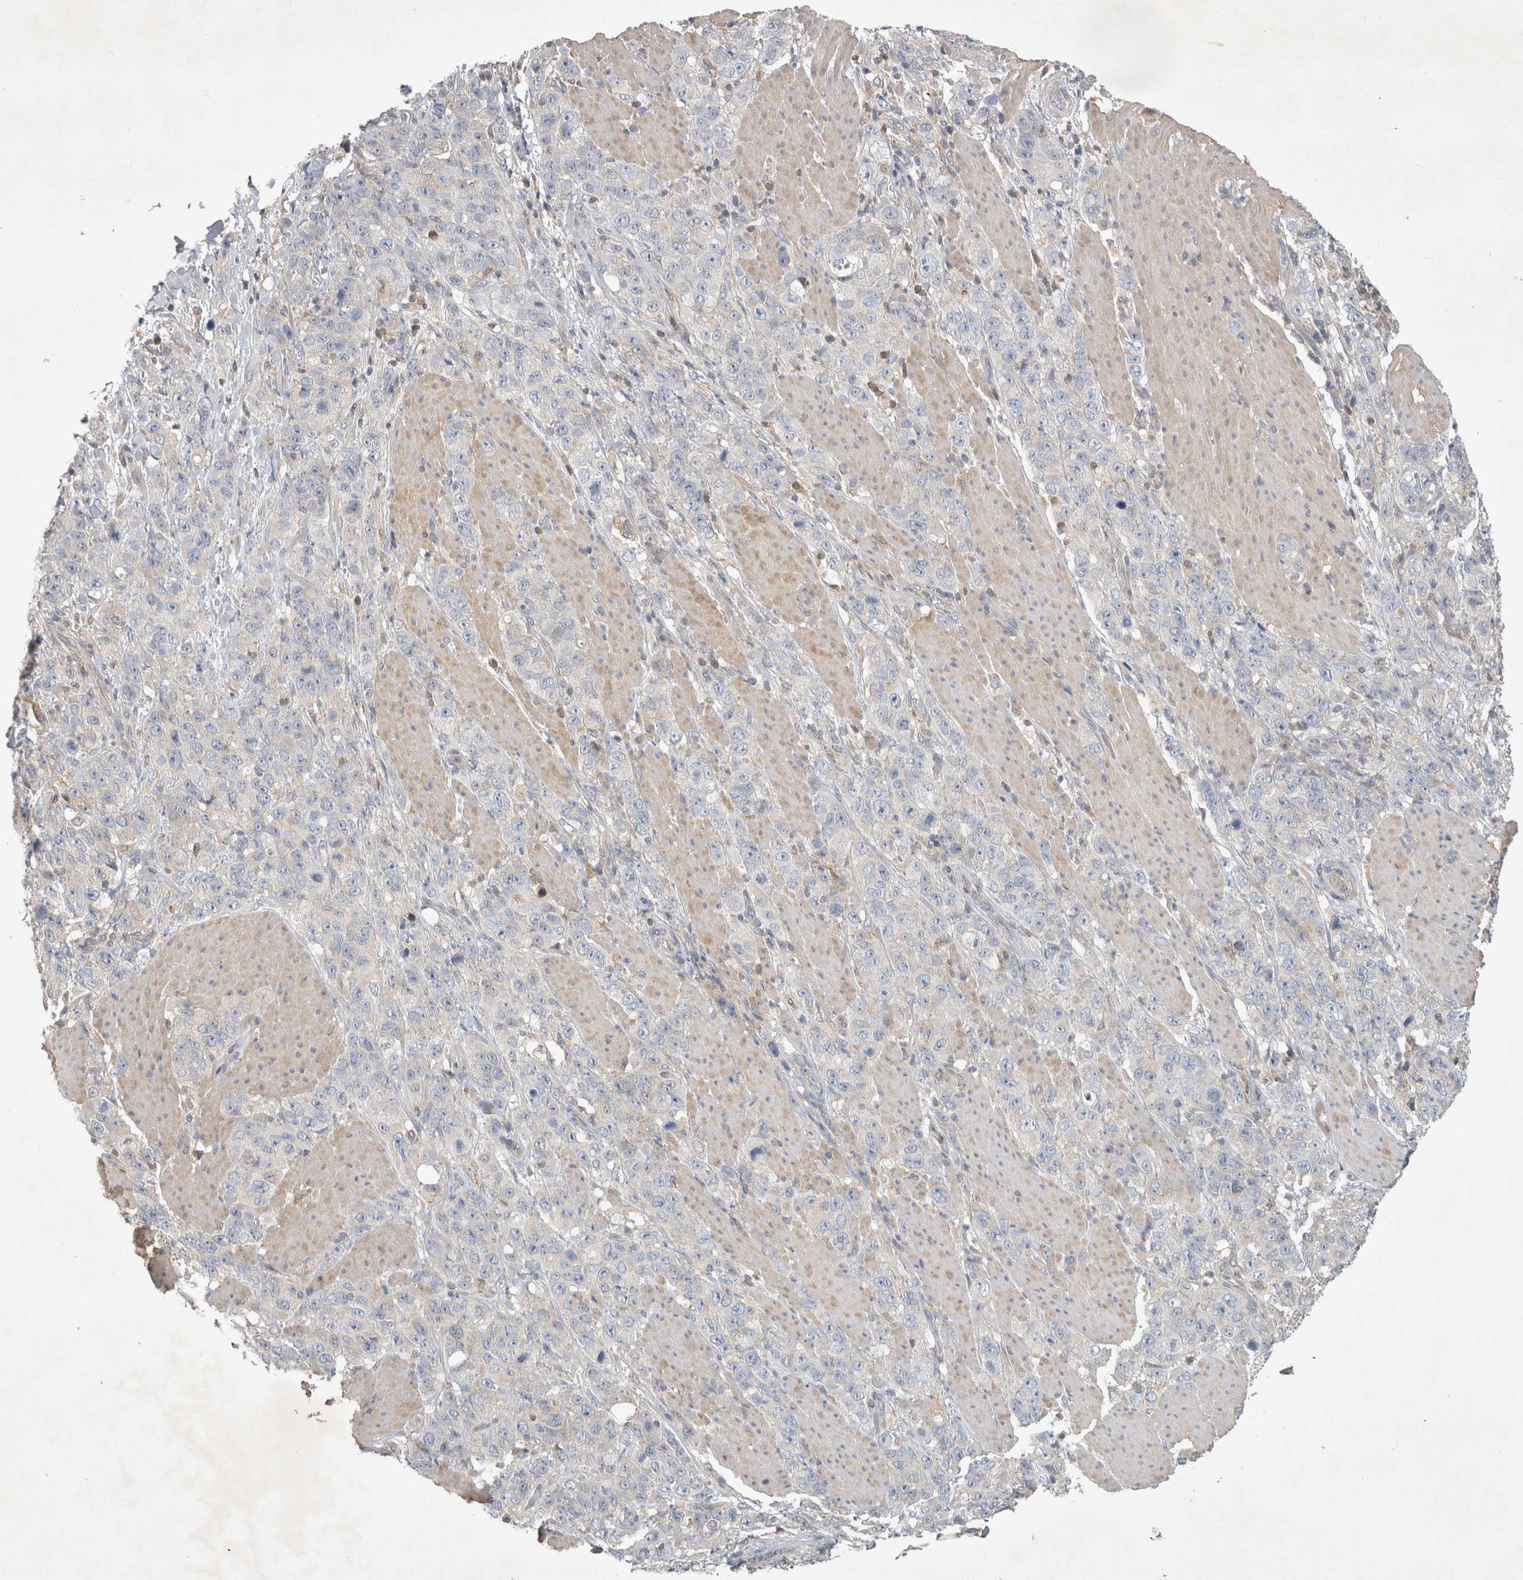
{"staining": {"intensity": "negative", "quantity": "none", "location": "none"}, "tissue": "stomach cancer", "cell_type": "Tumor cells", "image_type": "cancer", "snomed": [{"axis": "morphology", "description": "Adenocarcinoma, NOS"}, {"axis": "topography", "description": "Stomach"}], "caption": "A histopathology image of human stomach adenocarcinoma is negative for staining in tumor cells.", "gene": "SRD5A3", "patient": {"sex": "male", "age": 48}}